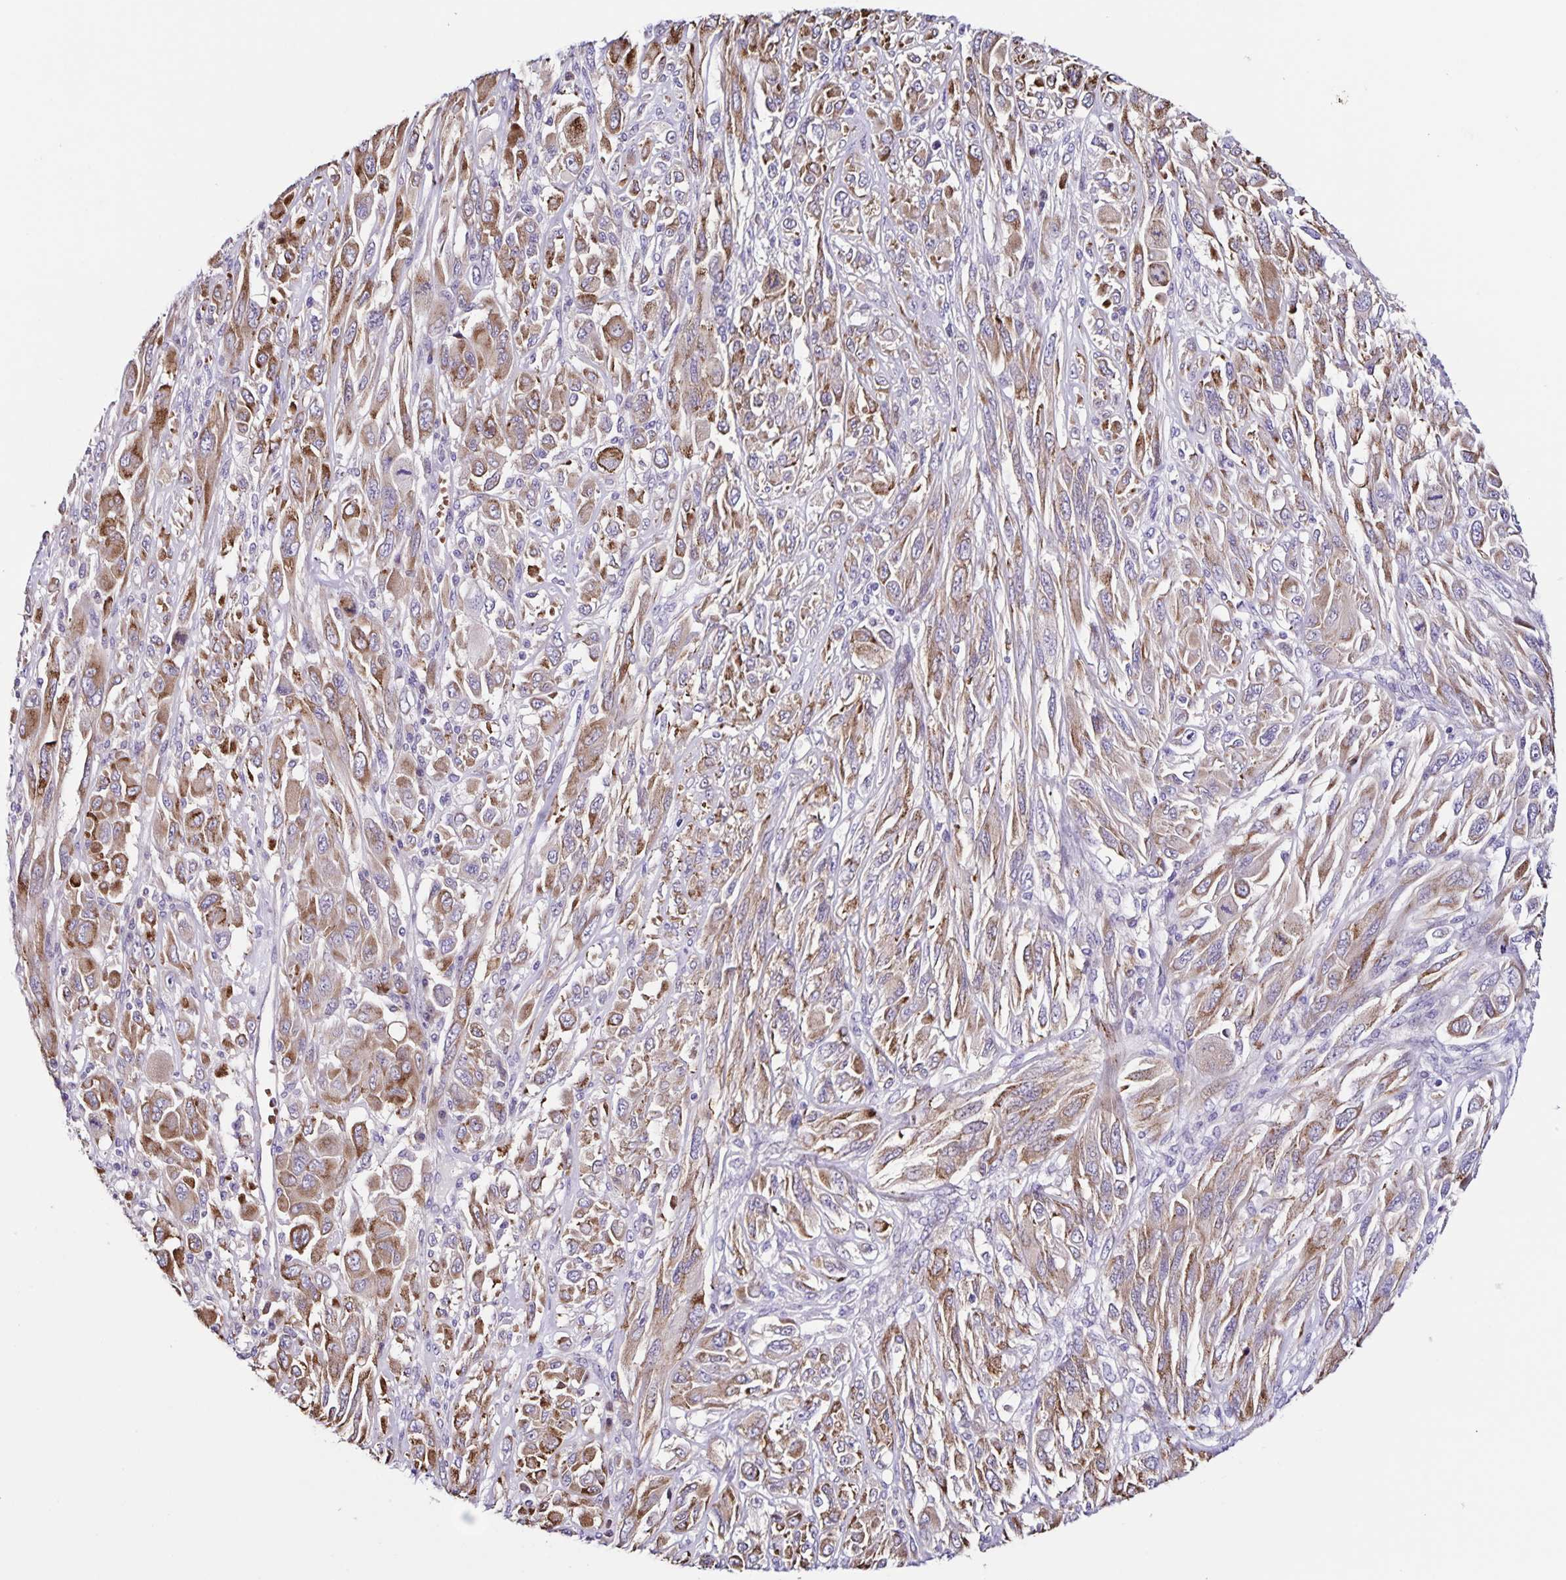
{"staining": {"intensity": "weak", "quantity": ">75%", "location": "cytoplasmic/membranous"}, "tissue": "melanoma", "cell_type": "Tumor cells", "image_type": "cancer", "snomed": [{"axis": "morphology", "description": "Malignant melanoma, NOS"}, {"axis": "topography", "description": "Skin"}], "caption": "There is low levels of weak cytoplasmic/membranous expression in tumor cells of malignant melanoma, as demonstrated by immunohistochemical staining (brown color).", "gene": "RNFT2", "patient": {"sex": "female", "age": 91}}